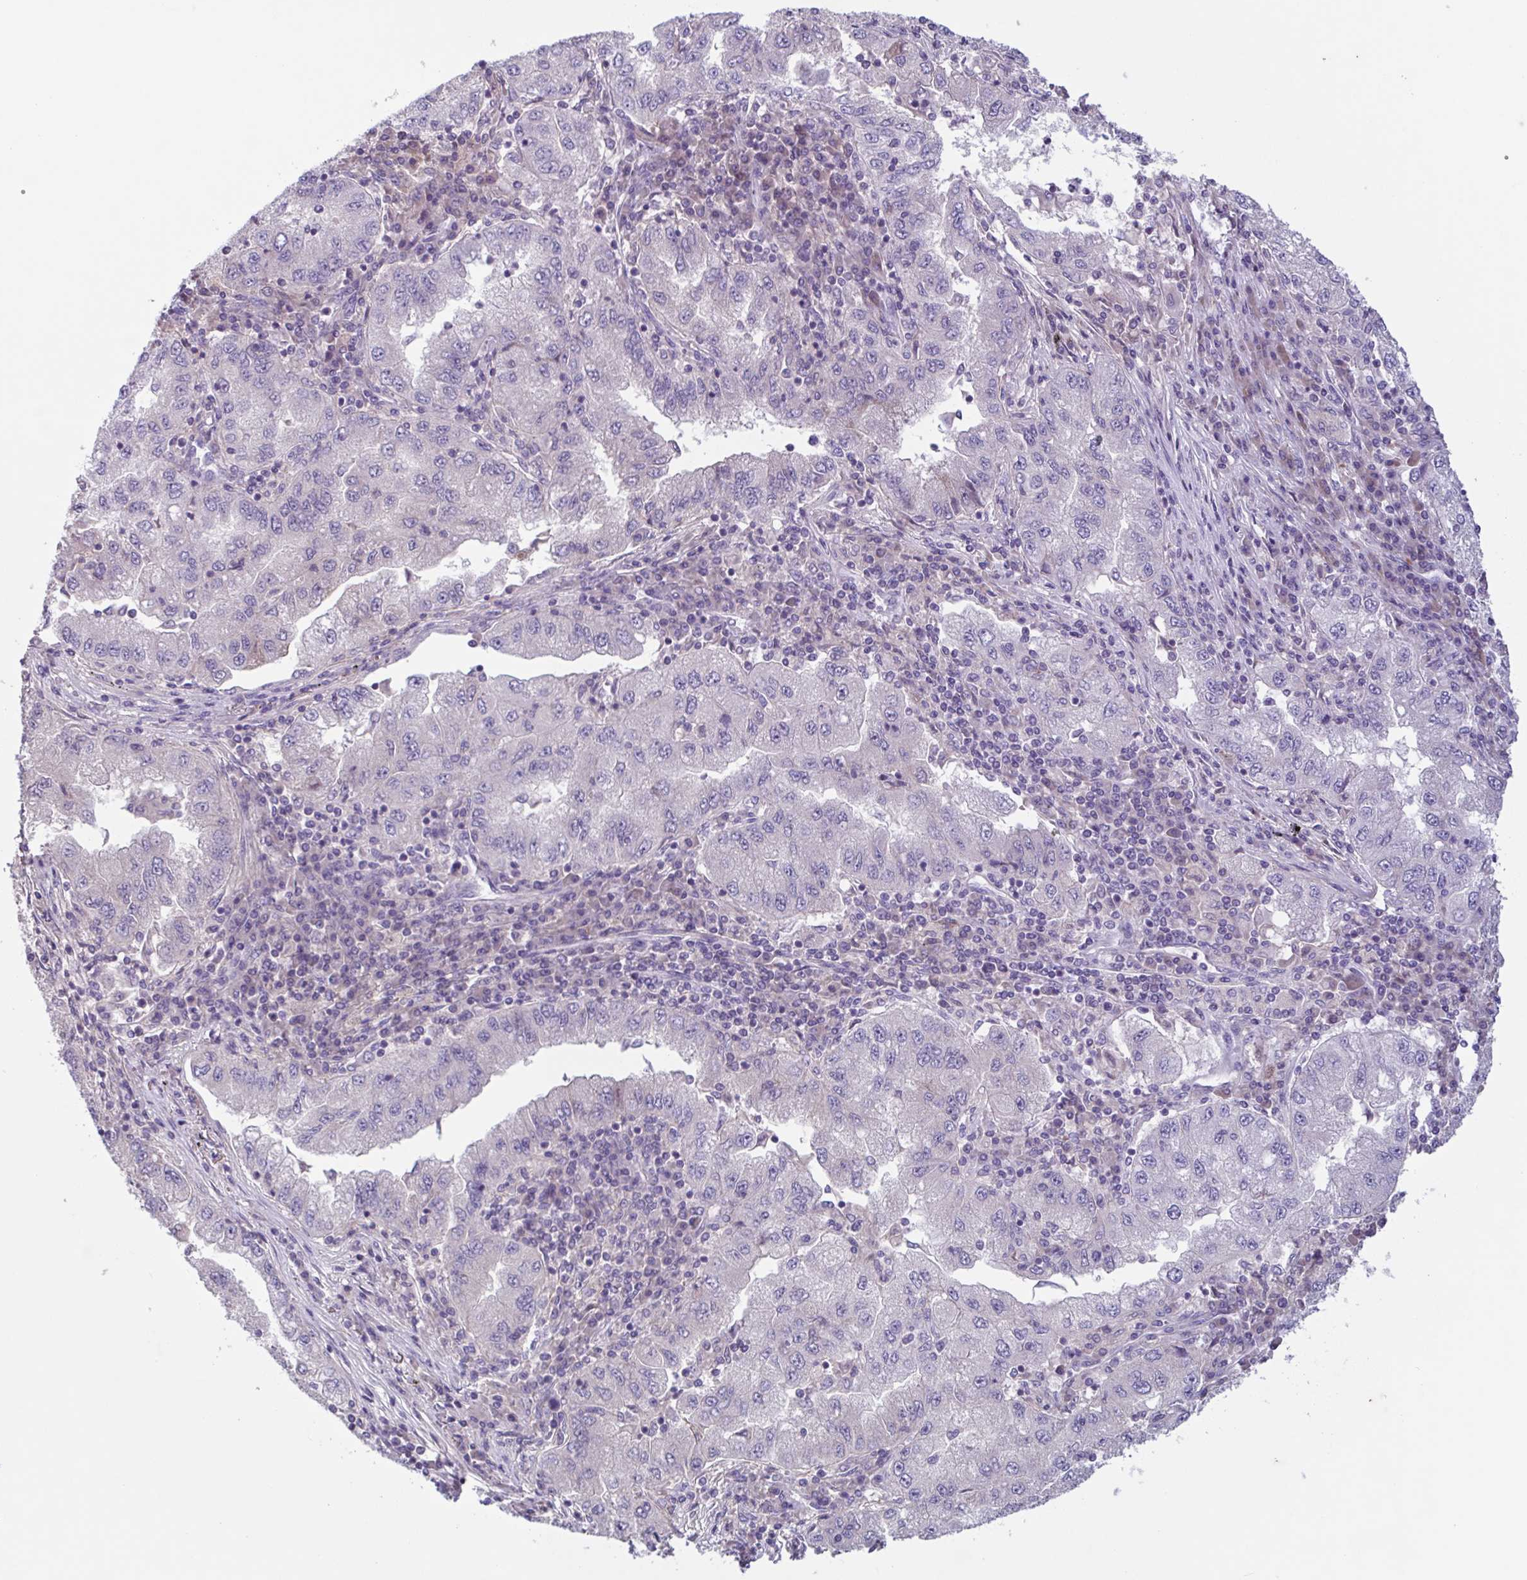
{"staining": {"intensity": "negative", "quantity": "none", "location": "none"}, "tissue": "lung cancer", "cell_type": "Tumor cells", "image_type": "cancer", "snomed": [{"axis": "morphology", "description": "Adenocarcinoma, NOS"}, {"axis": "morphology", "description": "Adenocarcinoma primary or metastatic"}, {"axis": "topography", "description": "Lung"}], "caption": "High magnification brightfield microscopy of lung adenocarcinoma stained with DAB (3,3'-diaminobenzidine) (brown) and counterstained with hematoxylin (blue): tumor cells show no significant staining. Nuclei are stained in blue.", "gene": "F13B", "patient": {"sex": "male", "age": 74}}